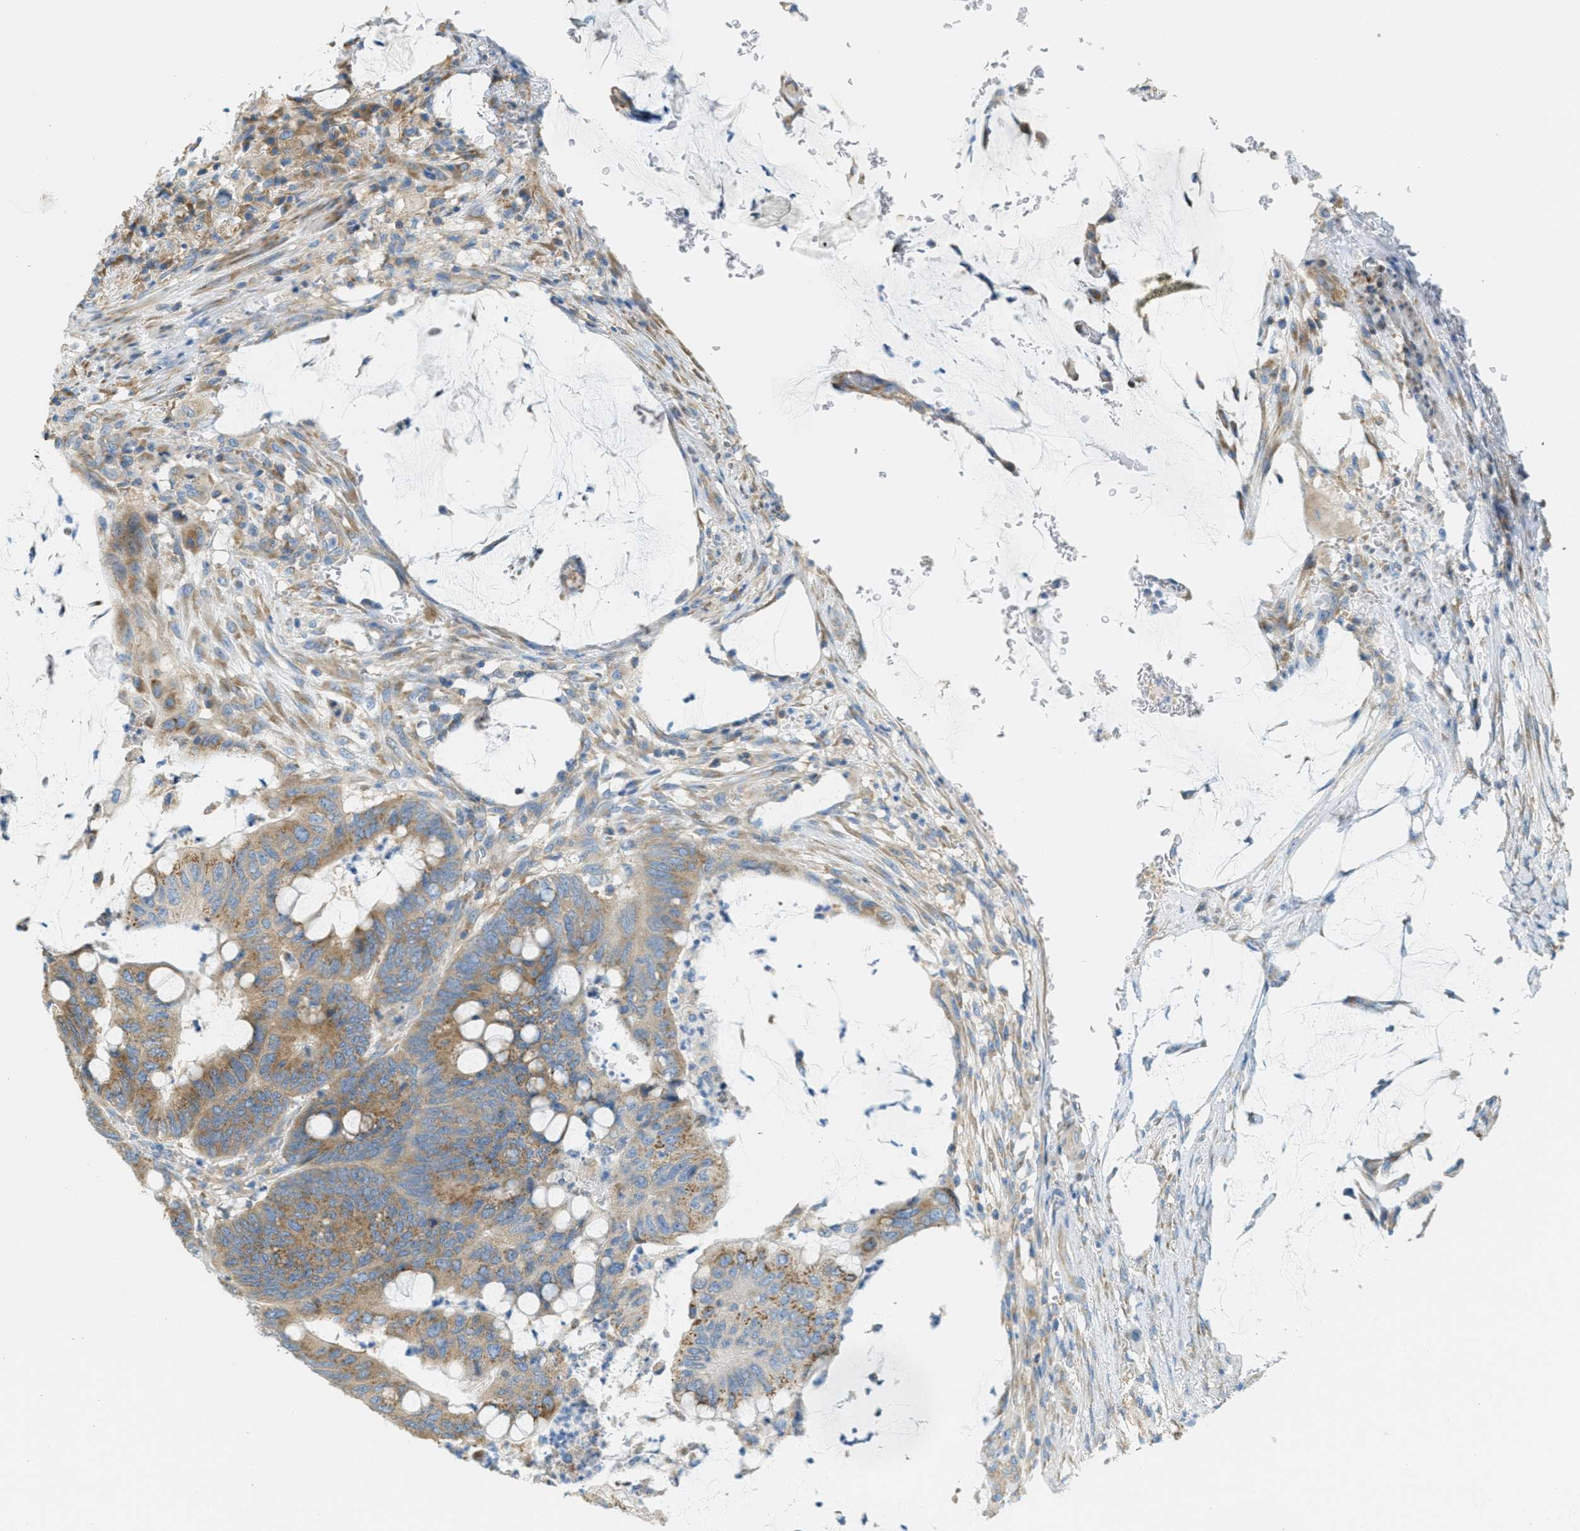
{"staining": {"intensity": "moderate", "quantity": ">75%", "location": "cytoplasmic/membranous"}, "tissue": "colorectal cancer", "cell_type": "Tumor cells", "image_type": "cancer", "snomed": [{"axis": "morphology", "description": "Normal tissue, NOS"}, {"axis": "morphology", "description": "Adenocarcinoma, NOS"}, {"axis": "topography", "description": "Rectum"}], "caption": "Colorectal cancer (adenocarcinoma) was stained to show a protein in brown. There is medium levels of moderate cytoplasmic/membranous expression in about >75% of tumor cells.", "gene": "ABCF1", "patient": {"sex": "male", "age": 92}}